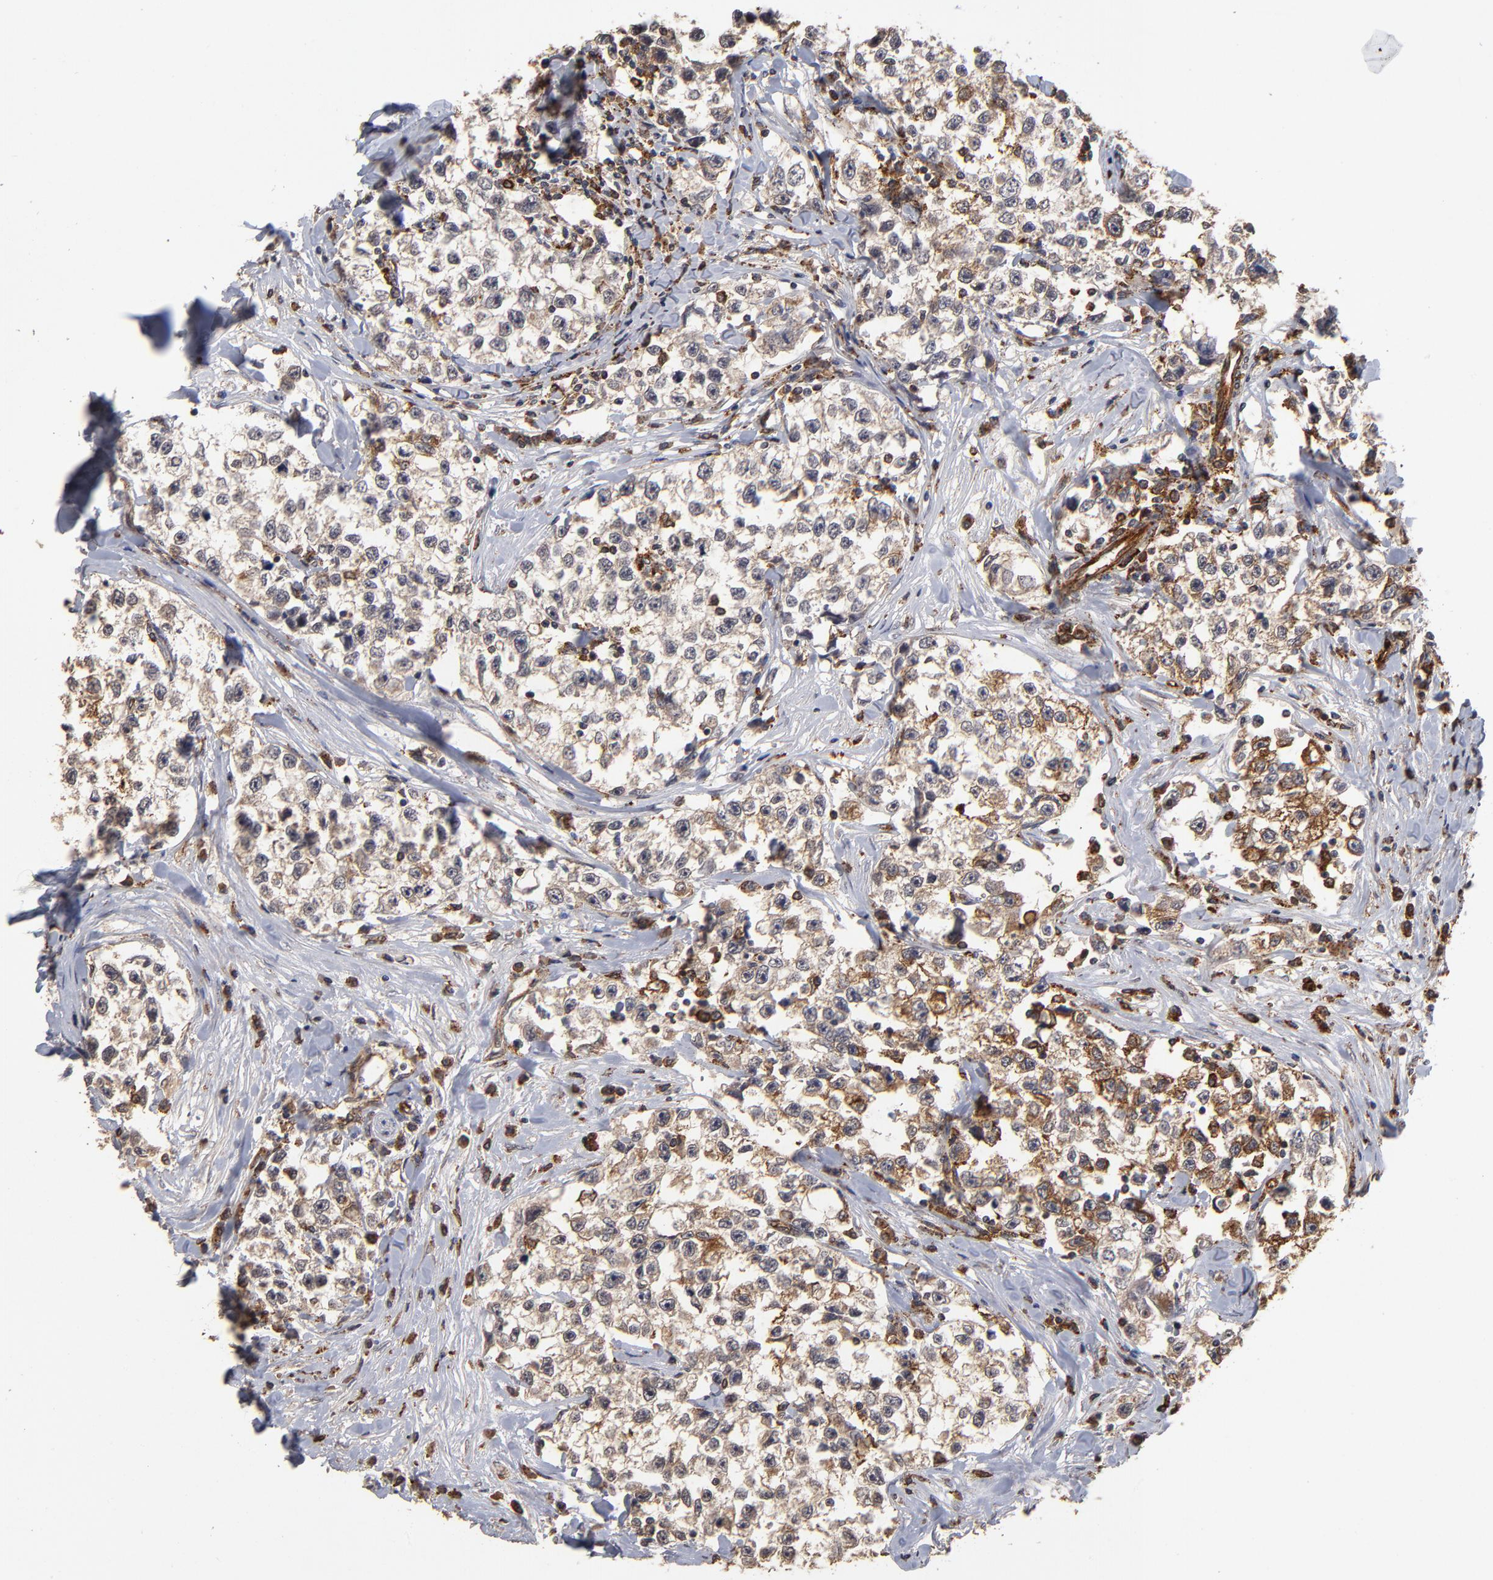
{"staining": {"intensity": "strong", "quantity": "25%-75%", "location": "cytoplasmic/membranous"}, "tissue": "testis cancer", "cell_type": "Tumor cells", "image_type": "cancer", "snomed": [{"axis": "morphology", "description": "Seminoma, NOS"}, {"axis": "morphology", "description": "Carcinoma, Embryonal, NOS"}, {"axis": "topography", "description": "Testis"}], "caption": "Immunohistochemistry (IHC) micrograph of embryonal carcinoma (testis) stained for a protein (brown), which demonstrates high levels of strong cytoplasmic/membranous expression in about 25%-75% of tumor cells.", "gene": "ASB8", "patient": {"sex": "male", "age": 30}}